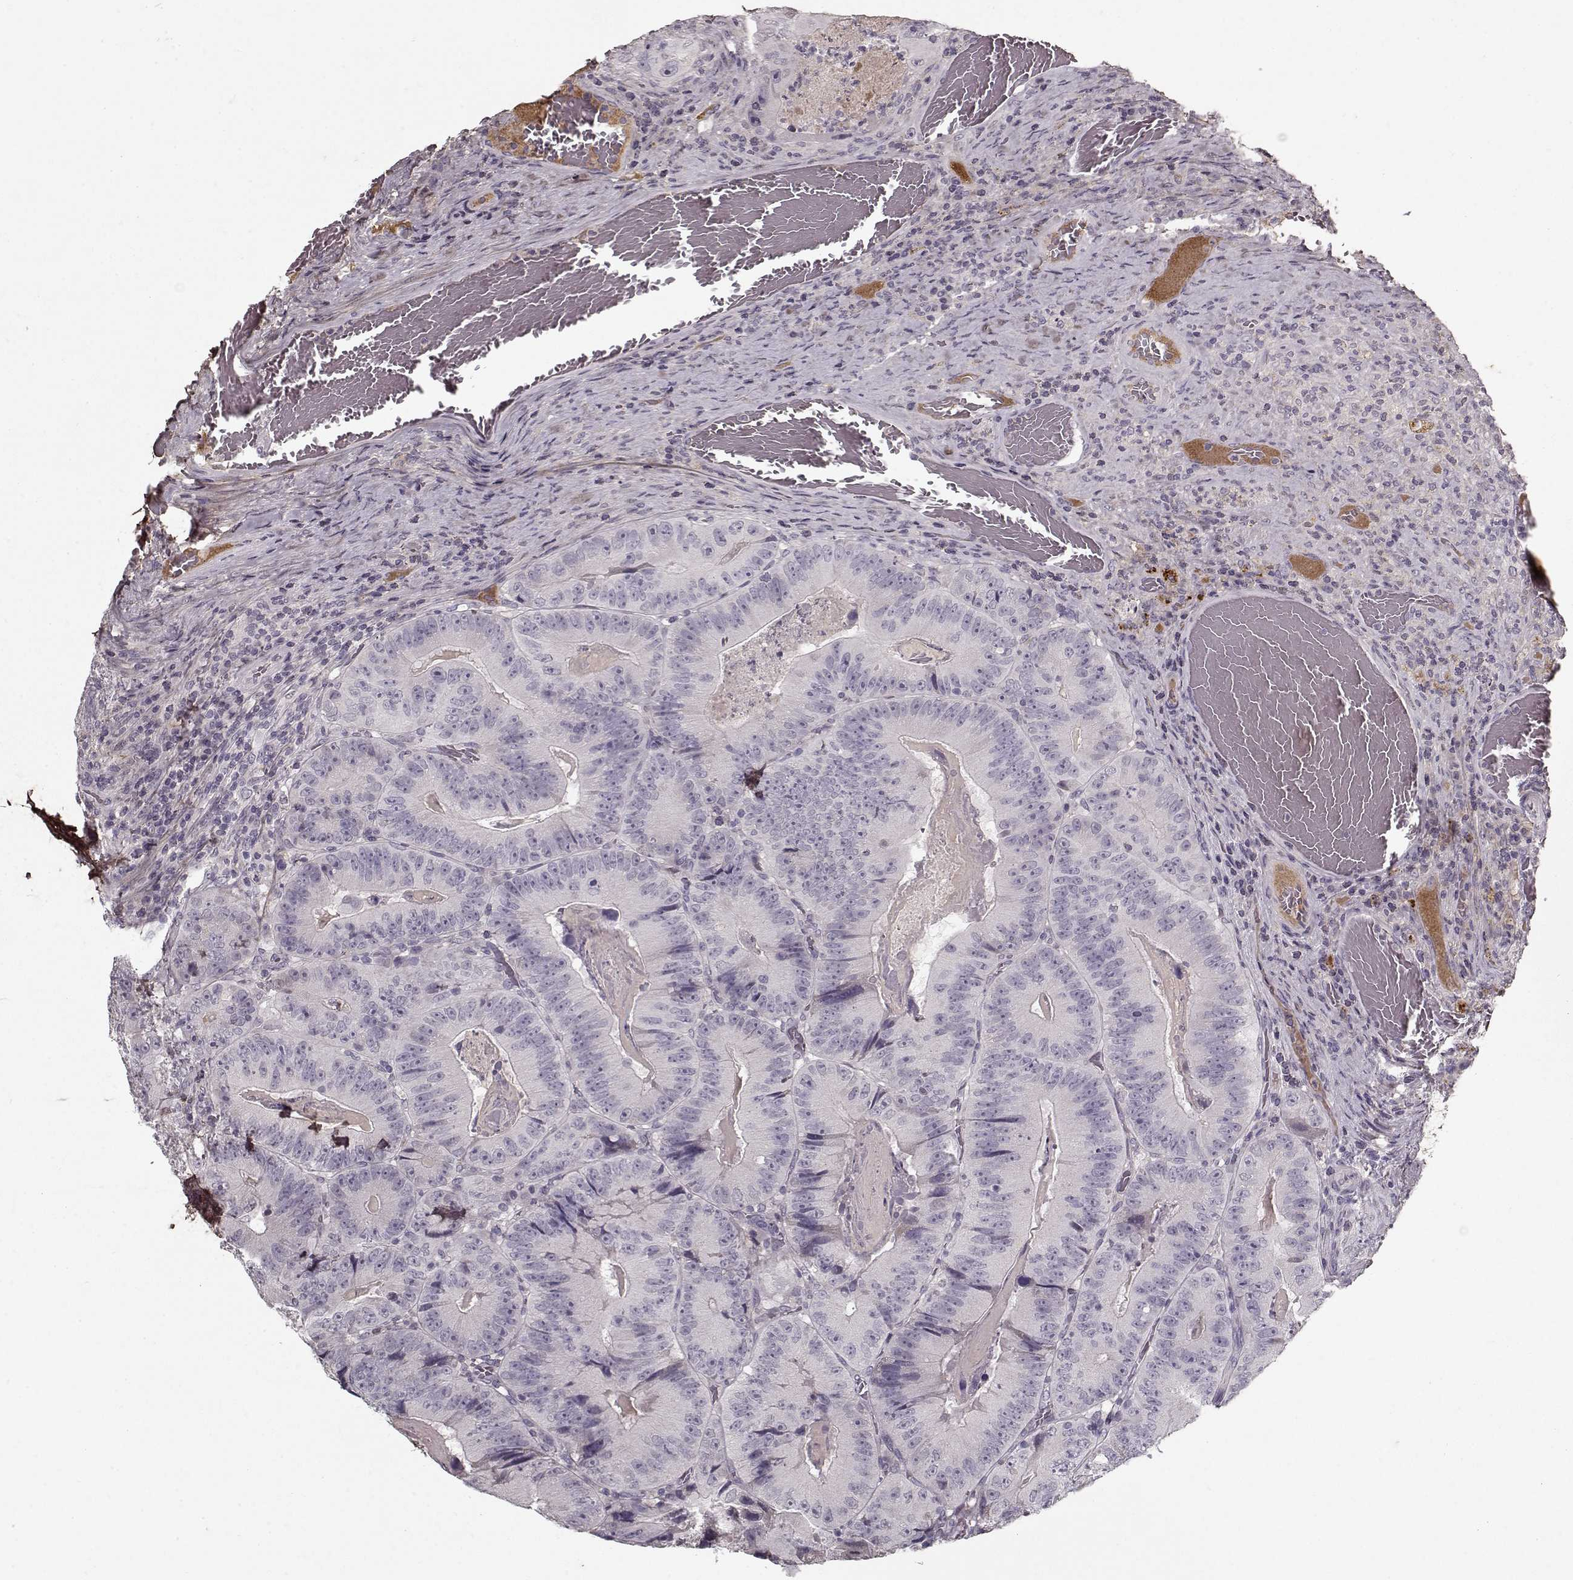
{"staining": {"intensity": "negative", "quantity": "none", "location": "none"}, "tissue": "colorectal cancer", "cell_type": "Tumor cells", "image_type": "cancer", "snomed": [{"axis": "morphology", "description": "Adenocarcinoma, NOS"}, {"axis": "topography", "description": "Colon"}], "caption": "This is an immunohistochemistry (IHC) photomicrograph of human adenocarcinoma (colorectal). There is no staining in tumor cells.", "gene": "LUM", "patient": {"sex": "female", "age": 86}}